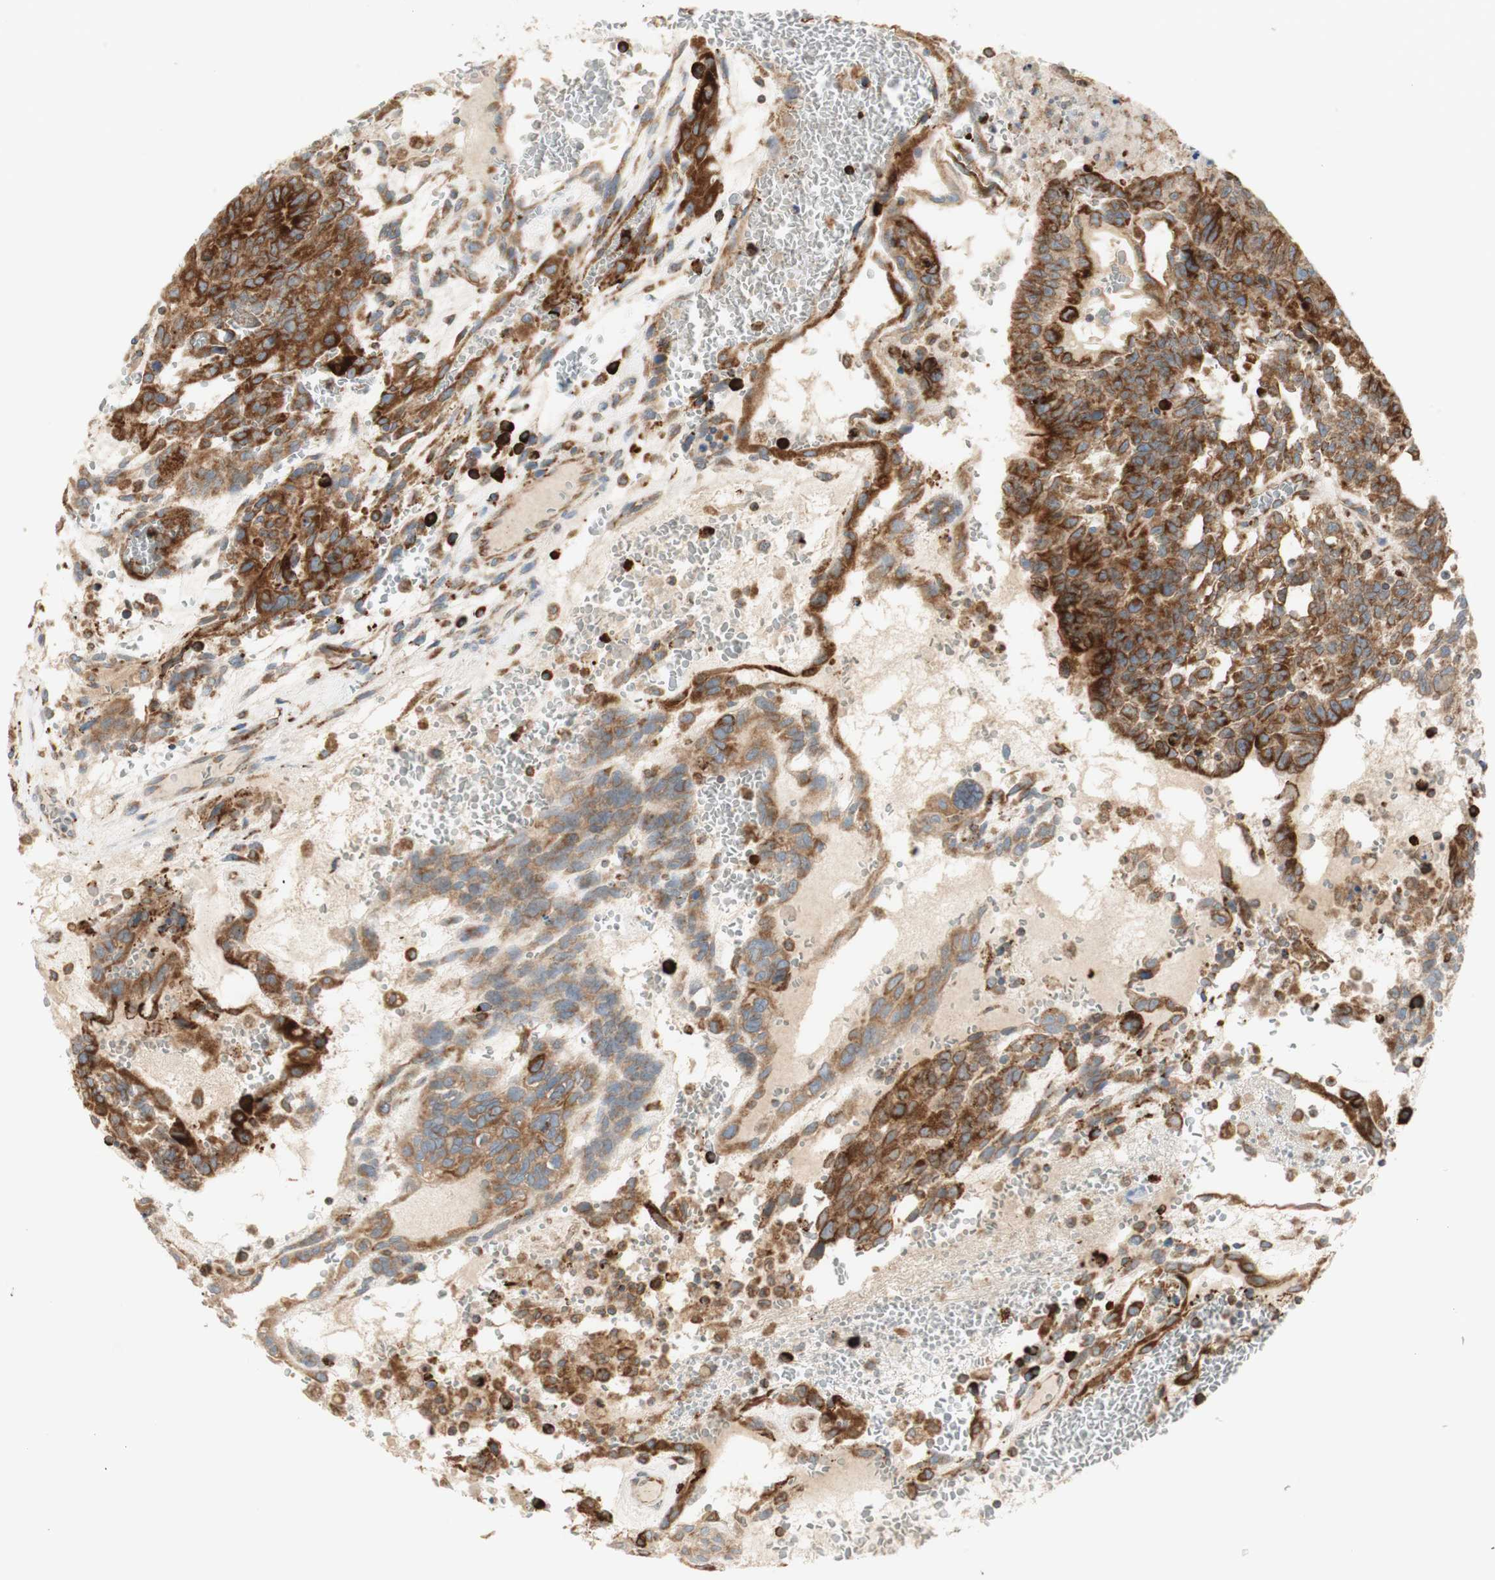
{"staining": {"intensity": "strong", "quantity": ">75%", "location": "cytoplasmic/membranous"}, "tissue": "testis cancer", "cell_type": "Tumor cells", "image_type": "cancer", "snomed": [{"axis": "morphology", "description": "Seminoma, NOS"}, {"axis": "morphology", "description": "Carcinoma, Embryonal, NOS"}, {"axis": "topography", "description": "Testis"}], "caption": "A high amount of strong cytoplasmic/membranous positivity is appreciated in approximately >75% of tumor cells in testis cancer (embryonal carcinoma) tissue.", "gene": "MANF", "patient": {"sex": "male", "age": 52}}